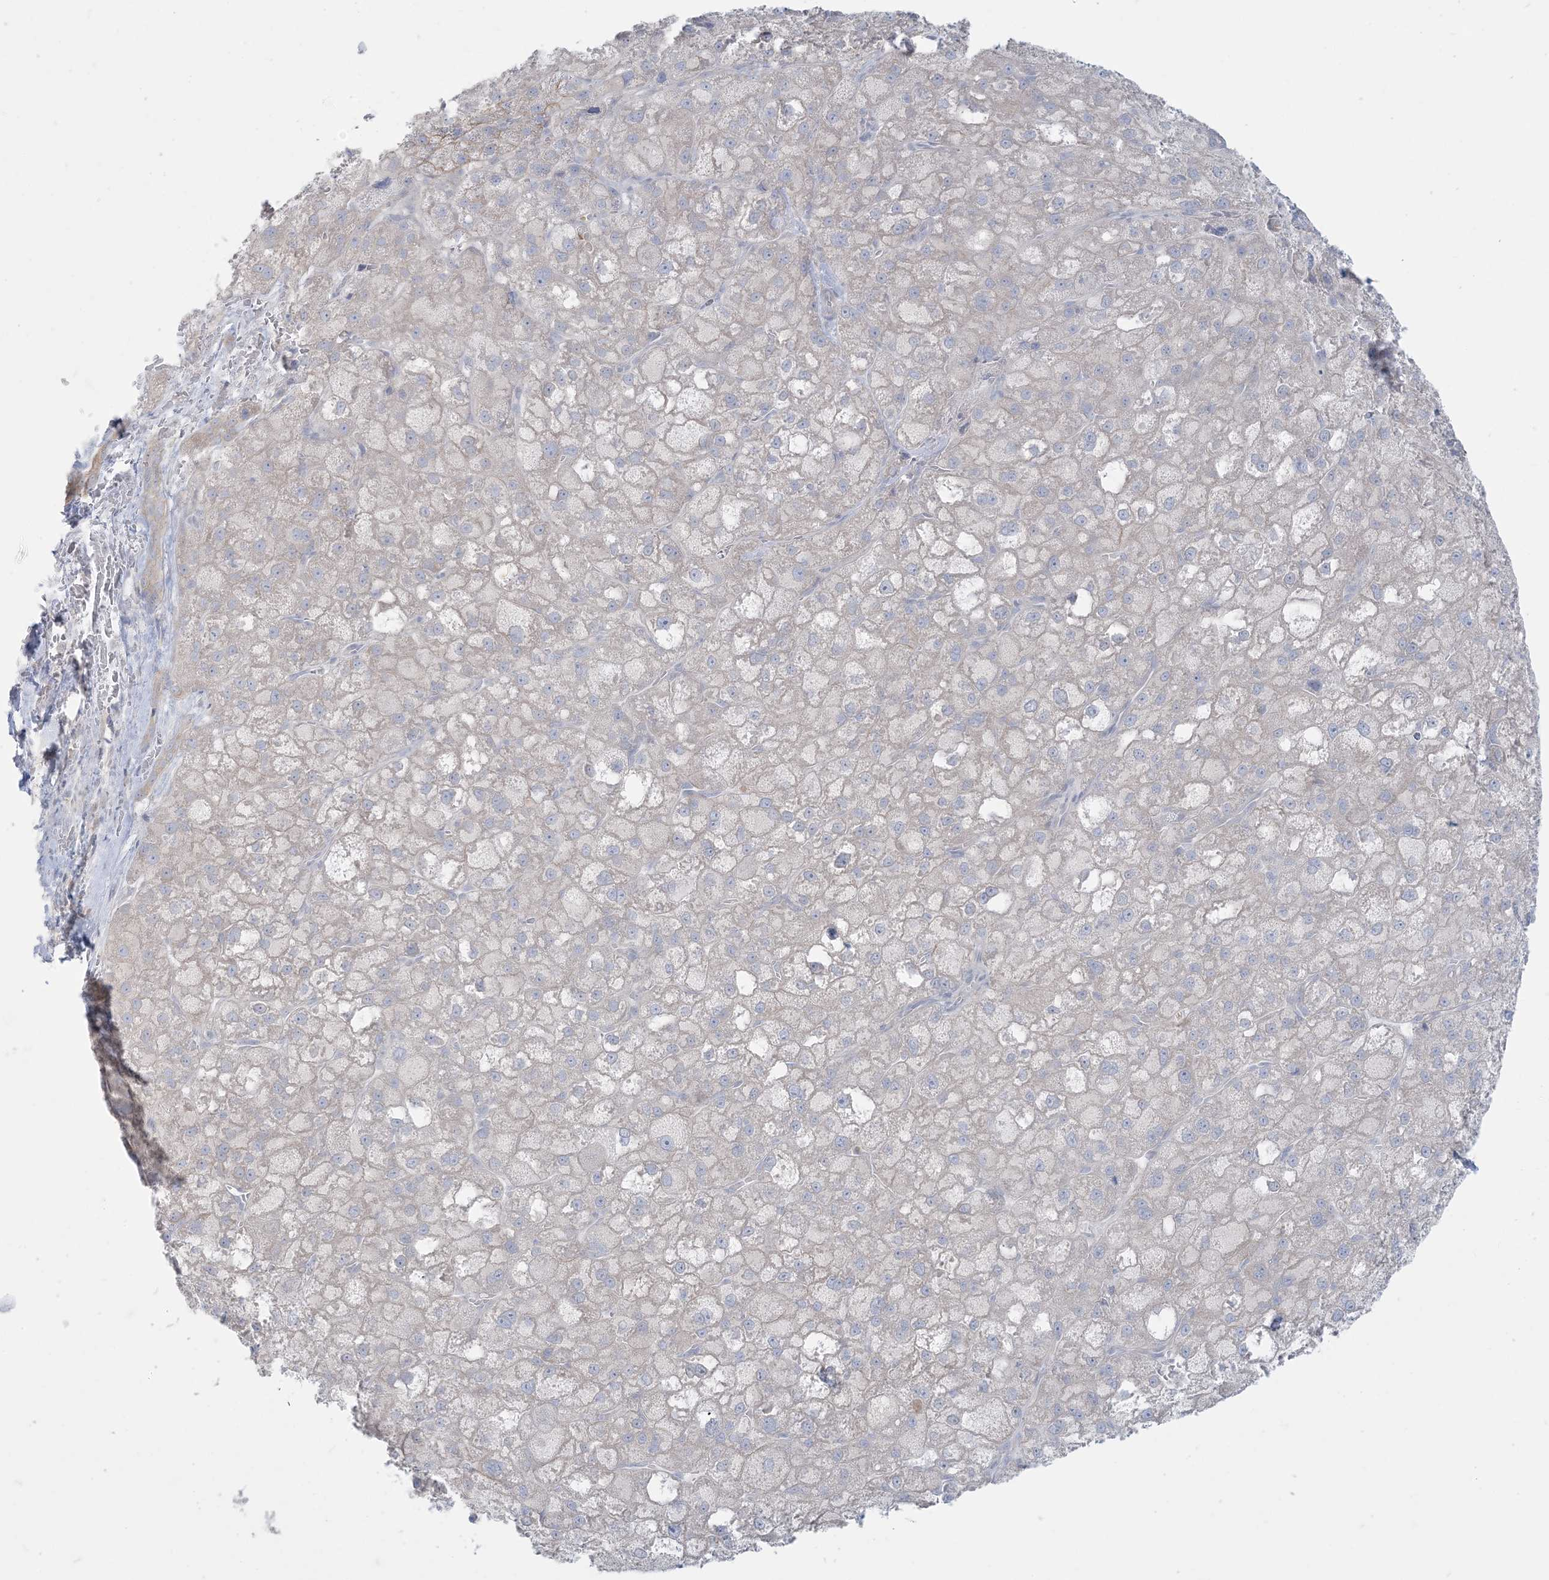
{"staining": {"intensity": "negative", "quantity": "none", "location": "none"}, "tissue": "liver cancer", "cell_type": "Tumor cells", "image_type": "cancer", "snomed": [{"axis": "morphology", "description": "Carcinoma, Hepatocellular, NOS"}, {"axis": "topography", "description": "Liver"}], "caption": "This is an immunohistochemistry histopathology image of human liver hepatocellular carcinoma. There is no expression in tumor cells.", "gene": "KIF3A", "patient": {"sex": "male", "age": 57}}